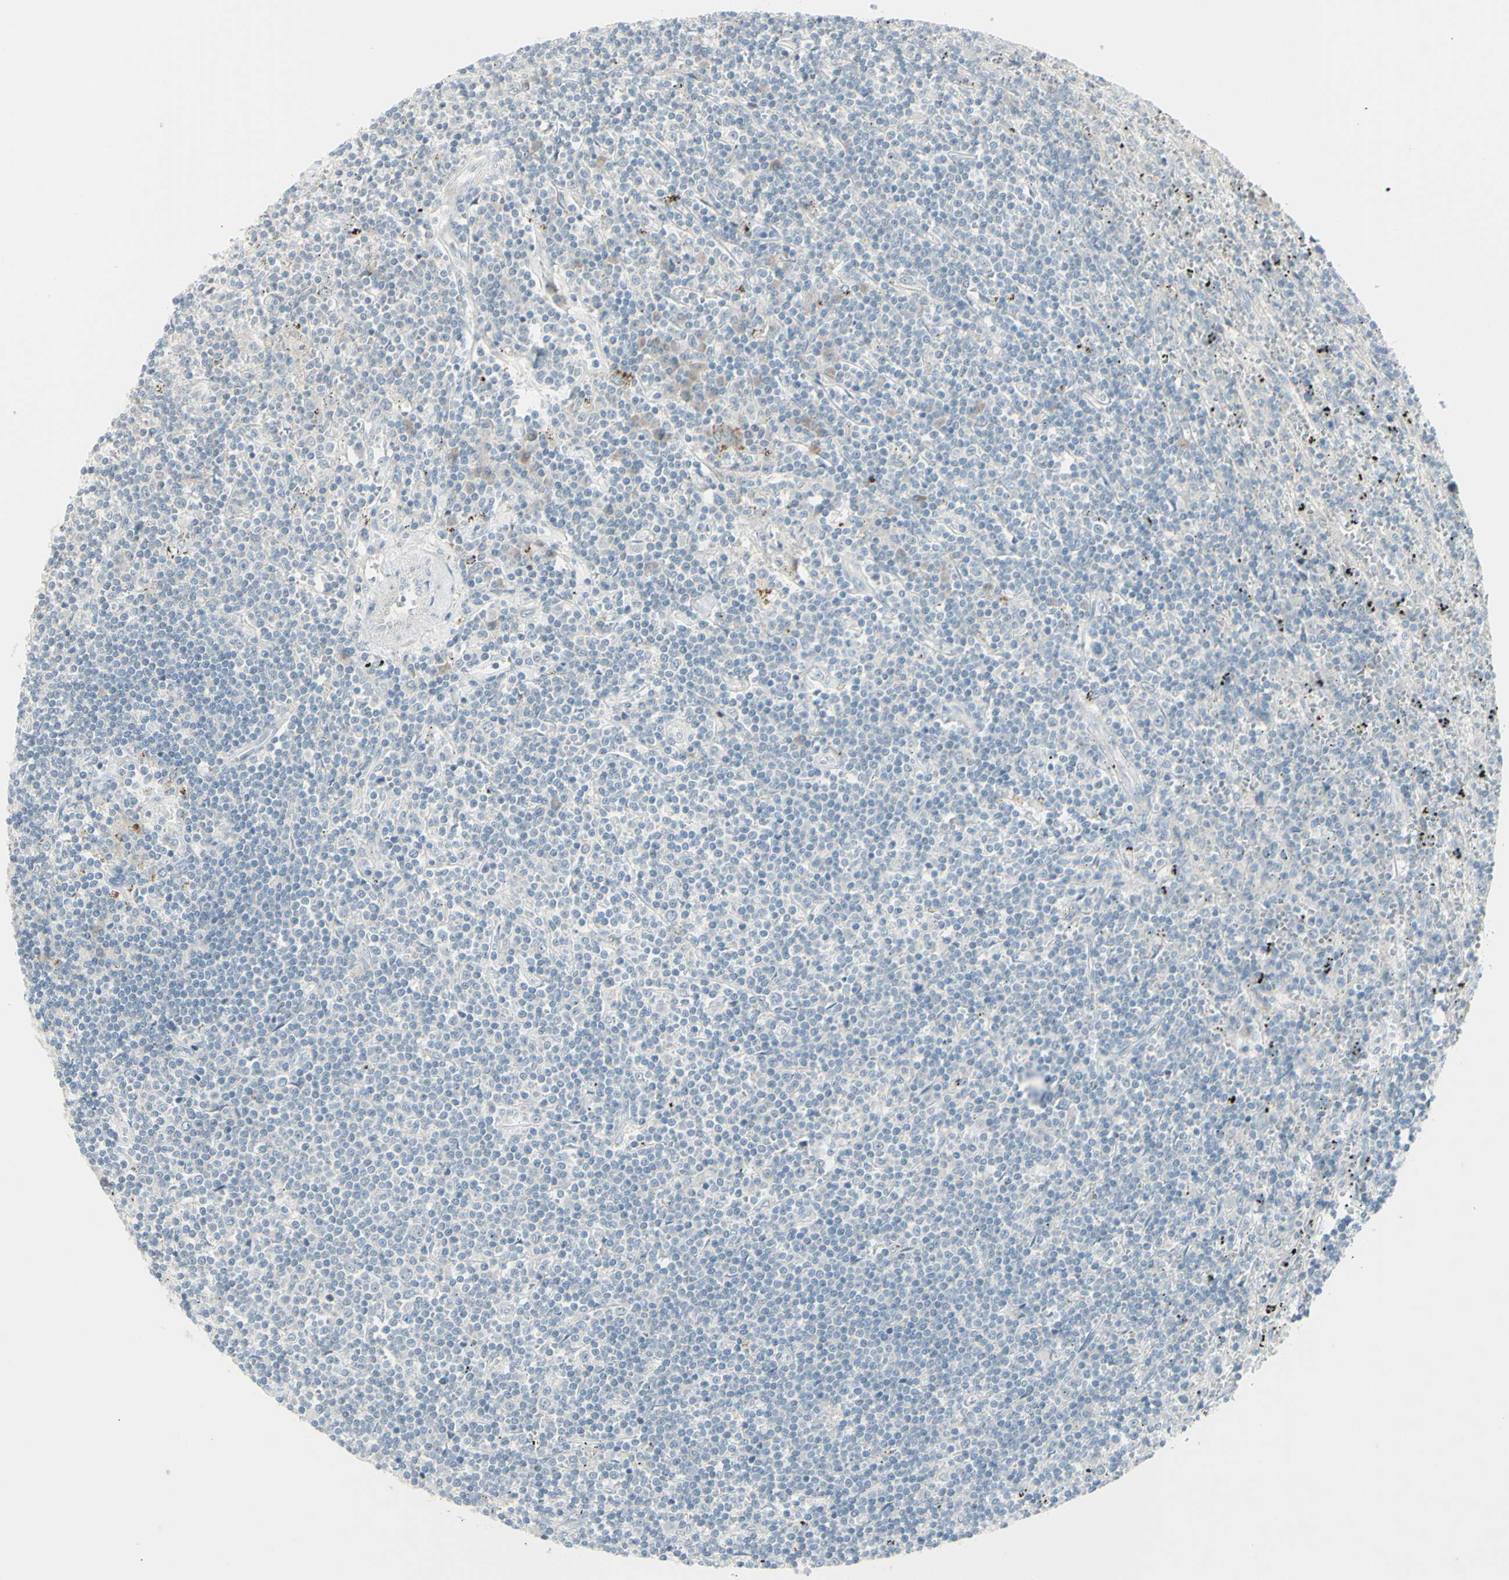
{"staining": {"intensity": "negative", "quantity": "none", "location": "none"}, "tissue": "lymphoma", "cell_type": "Tumor cells", "image_type": "cancer", "snomed": [{"axis": "morphology", "description": "Malignant lymphoma, non-Hodgkin's type, Low grade"}, {"axis": "topography", "description": "Spleen"}], "caption": "Tumor cells show no significant protein positivity in malignant lymphoma, non-Hodgkin's type (low-grade).", "gene": "SH3GL2", "patient": {"sex": "male", "age": 76}}